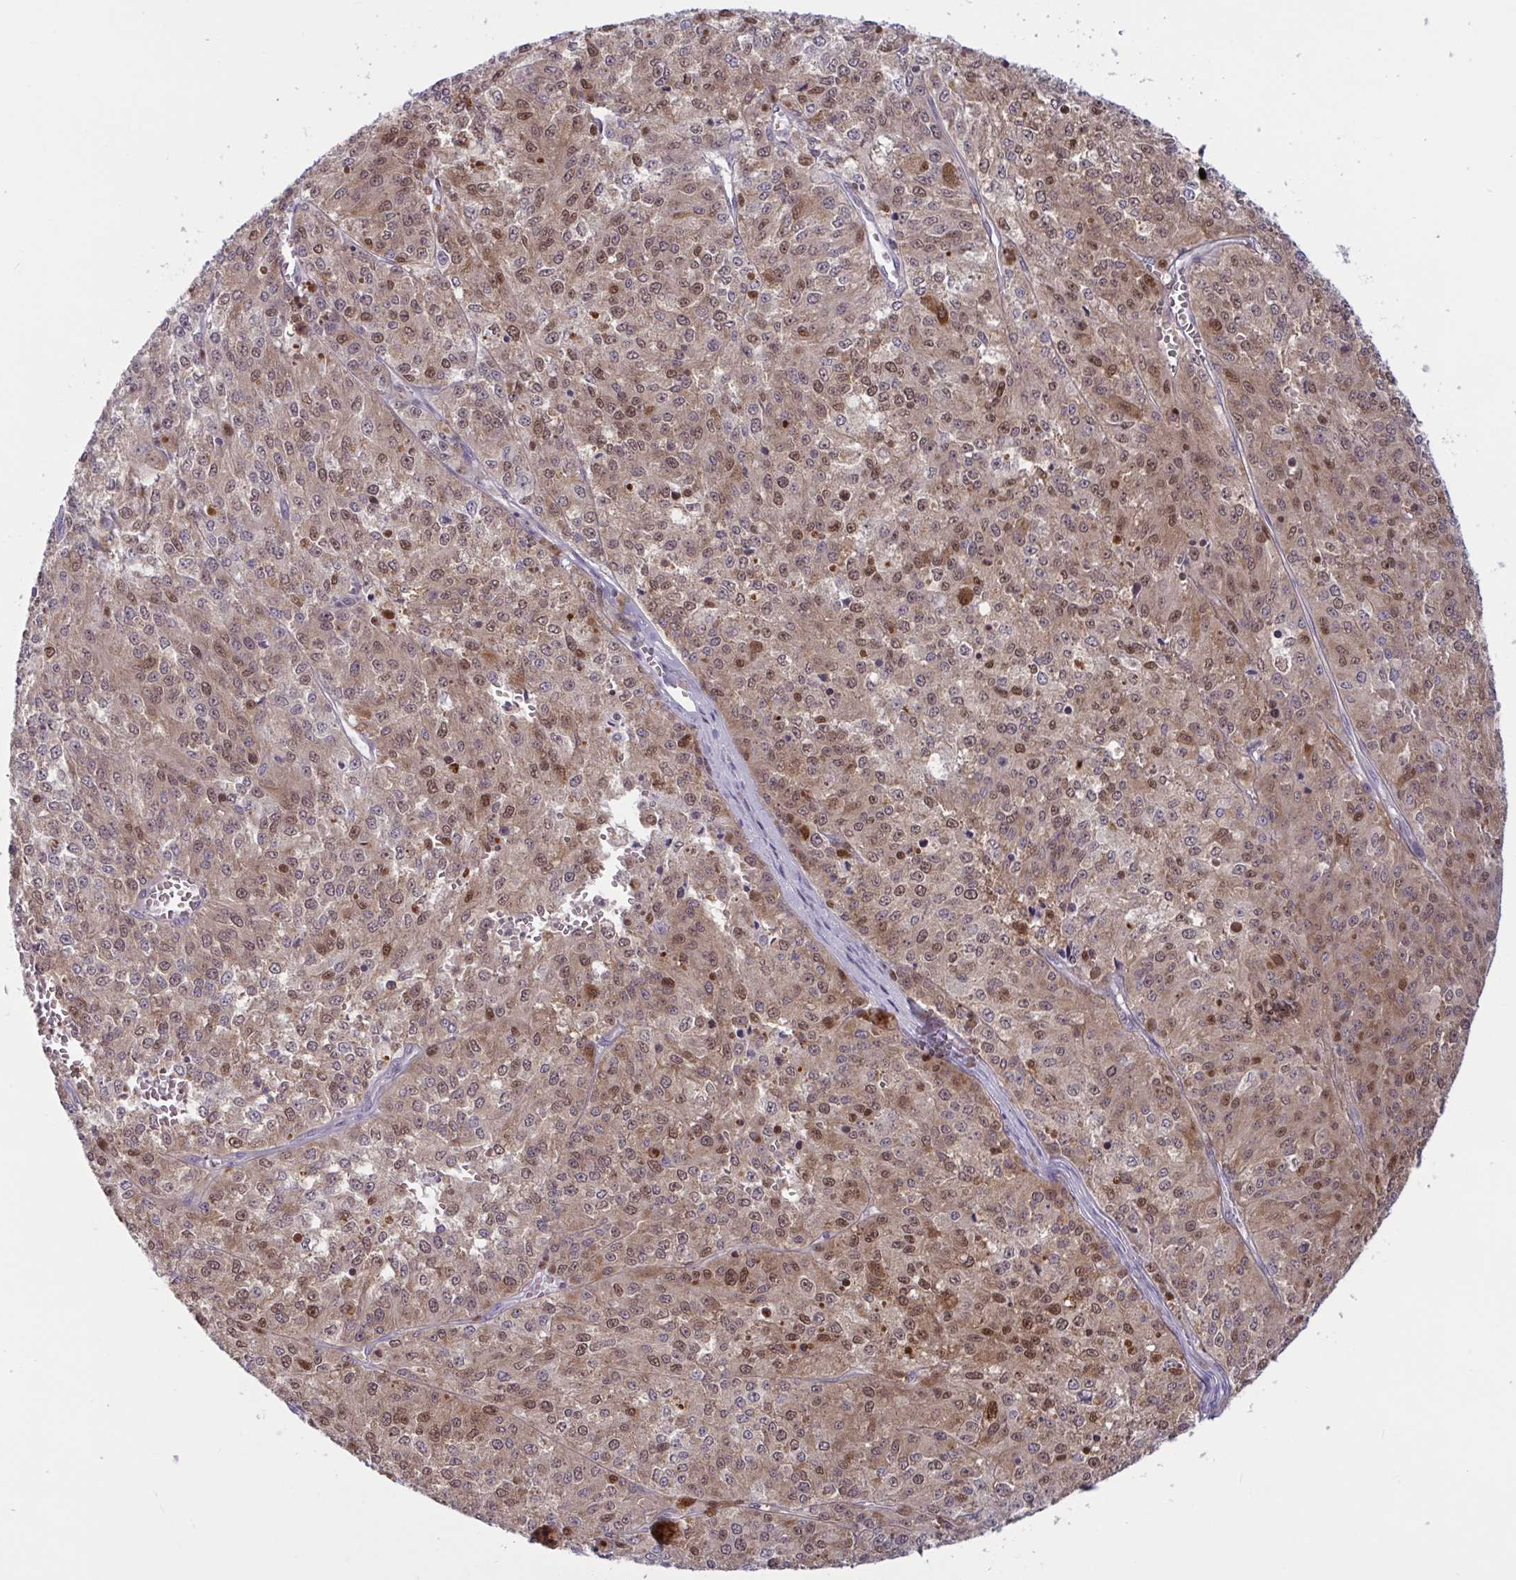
{"staining": {"intensity": "moderate", "quantity": ">75%", "location": "cytoplasmic/membranous,nuclear"}, "tissue": "melanoma", "cell_type": "Tumor cells", "image_type": "cancer", "snomed": [{"axis": "morphology", "description": "Malignant melanoma, Metastatic site"}, {"axis": "topography", "description": "Lymph node"}], "caption": "Brown immunohistochemical staining in human malignant melanoma (metastatic site) shows moderate cytoplasmic/membranous and nuclear positivity in about >75% of tumor cells.", "gene": "TSN", "patient": {"sex": "female", "age": 64}}